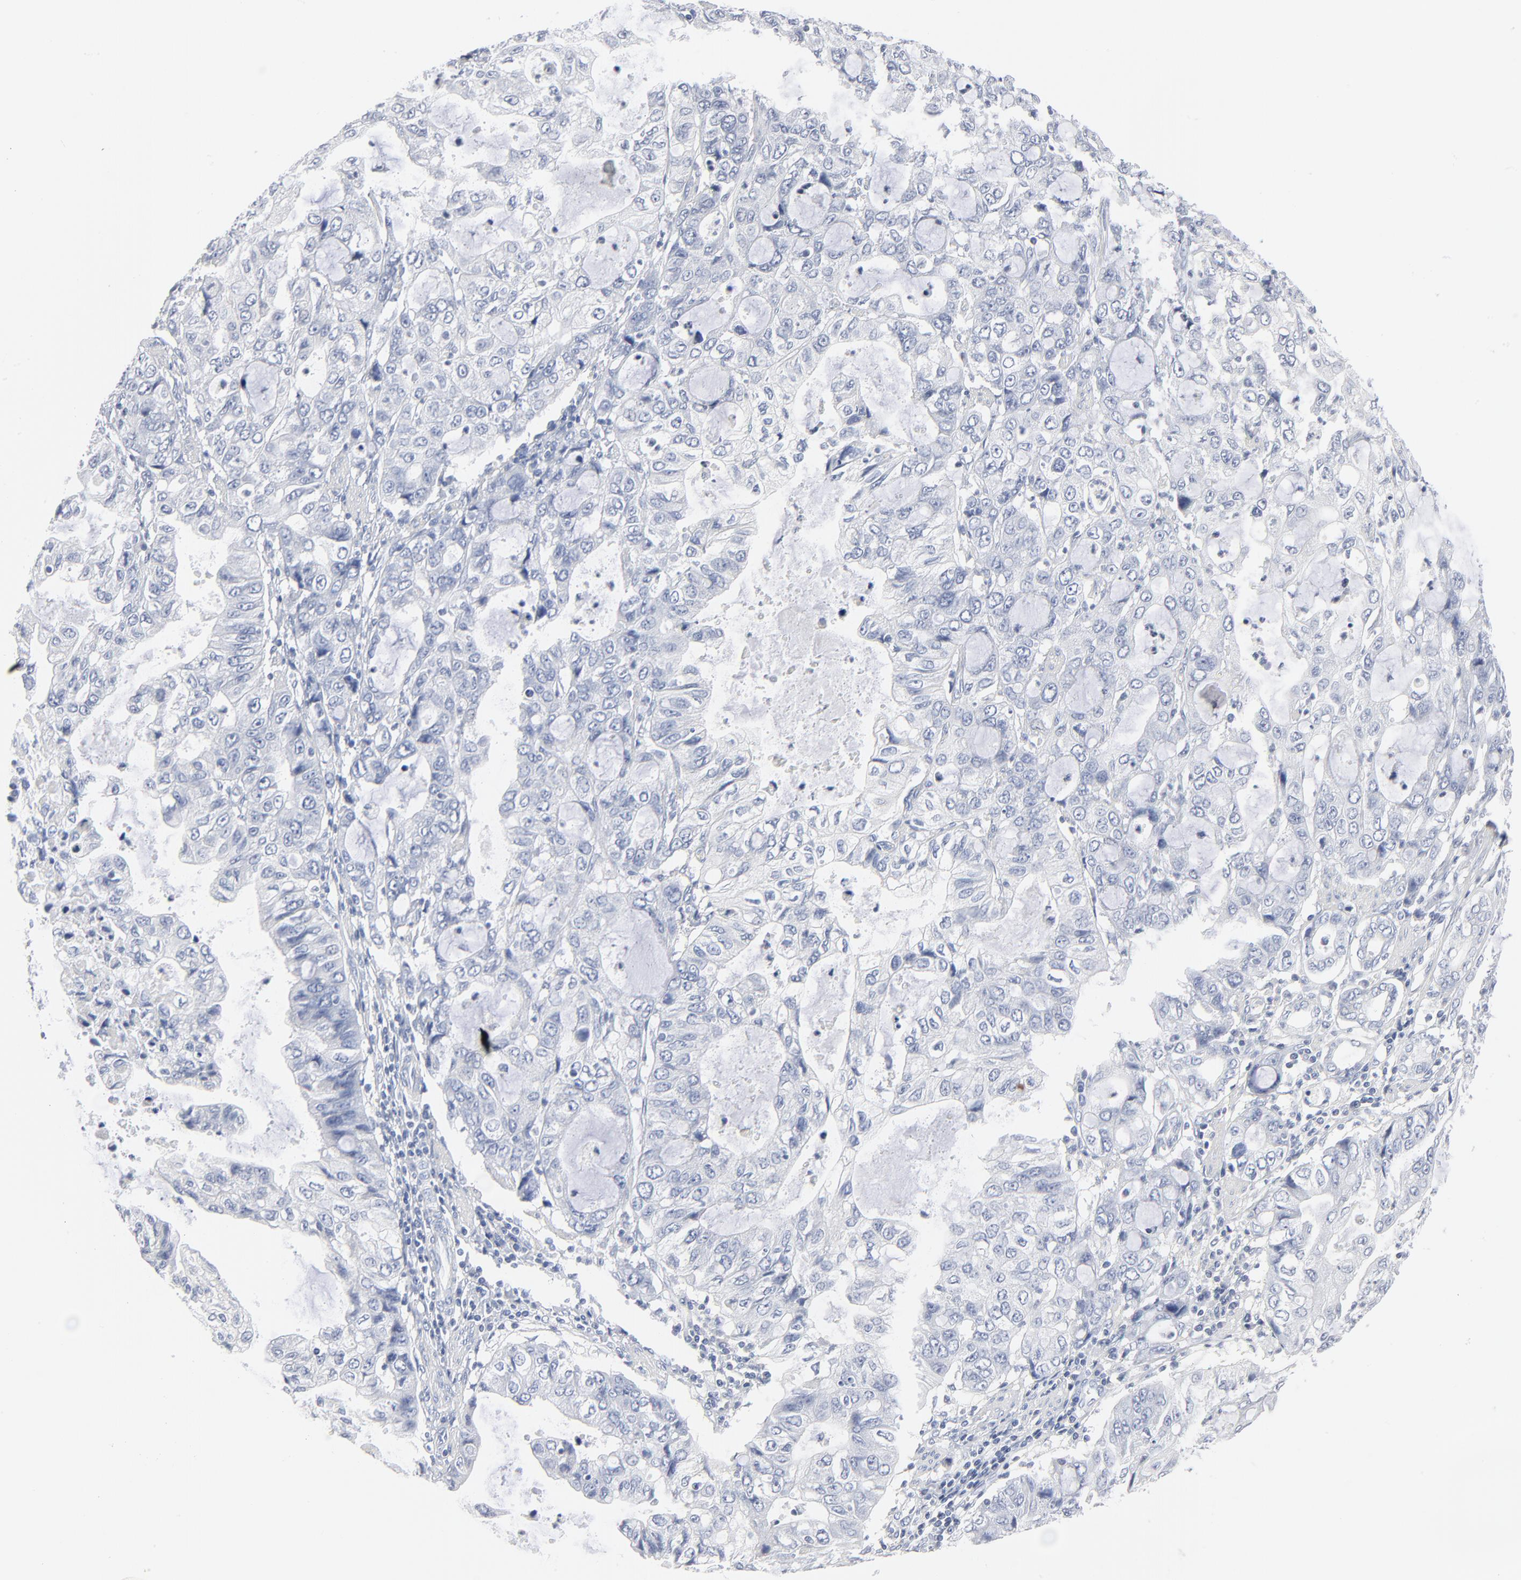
{"staining": {"intensity": "negative", "quantity": "none", "location": "none"}, "tissue": "stomach cancer", "cell_type": "Tumor cells", "image_type": "cancer", "snomed": [{"axis": "morphology", "description": "Adenocarcinoma, NOS"}, {"axis": "topography", "description": "Stomach, upper"}], "caption": "Immunohistochemical staining of stomach adenocarcinoma reveals no significant expression in tumor cells.", "gene": "PTK2B", "patient": {"sex": "female", "age": 52}}